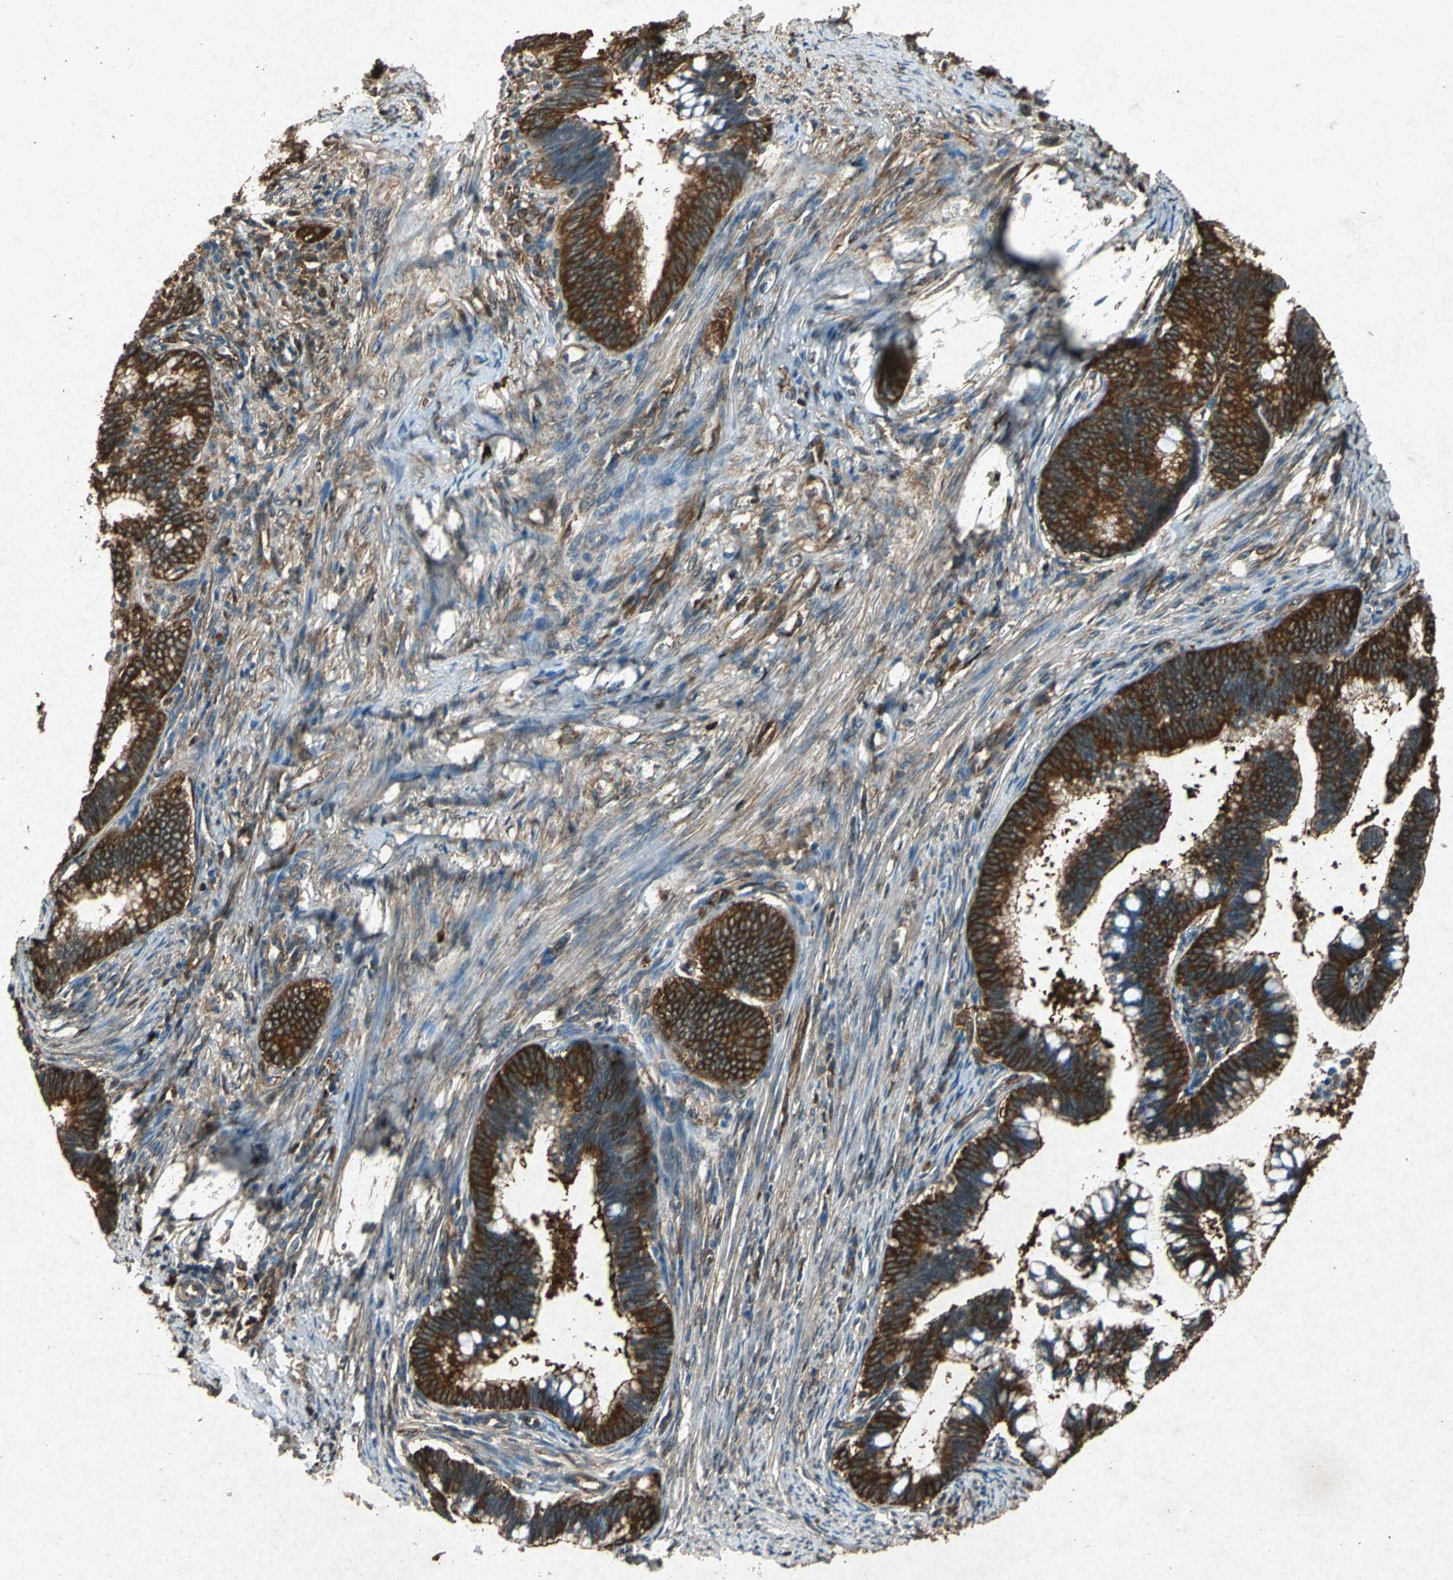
{"staining": {"intensity": "strong", "quantity": ">75%", "location": "cytoplasmic/membranous"}, "tissue": "cervical cancer", "cell_type": "Tumor cells", "image_type": "cancer", "snomed": [{"axis": "morphology", "description": "Adenocarcinoma, NOS"}, {"axis": "topography", "description": "Cervix"}], "caption": "Tumor cells exhibit strong cytoplasmic/membranous expression in approximately >75% of cells in cervical cancer.", "gene": "HSP90AB1", "patient": {"sex": "female", "age": 36}}